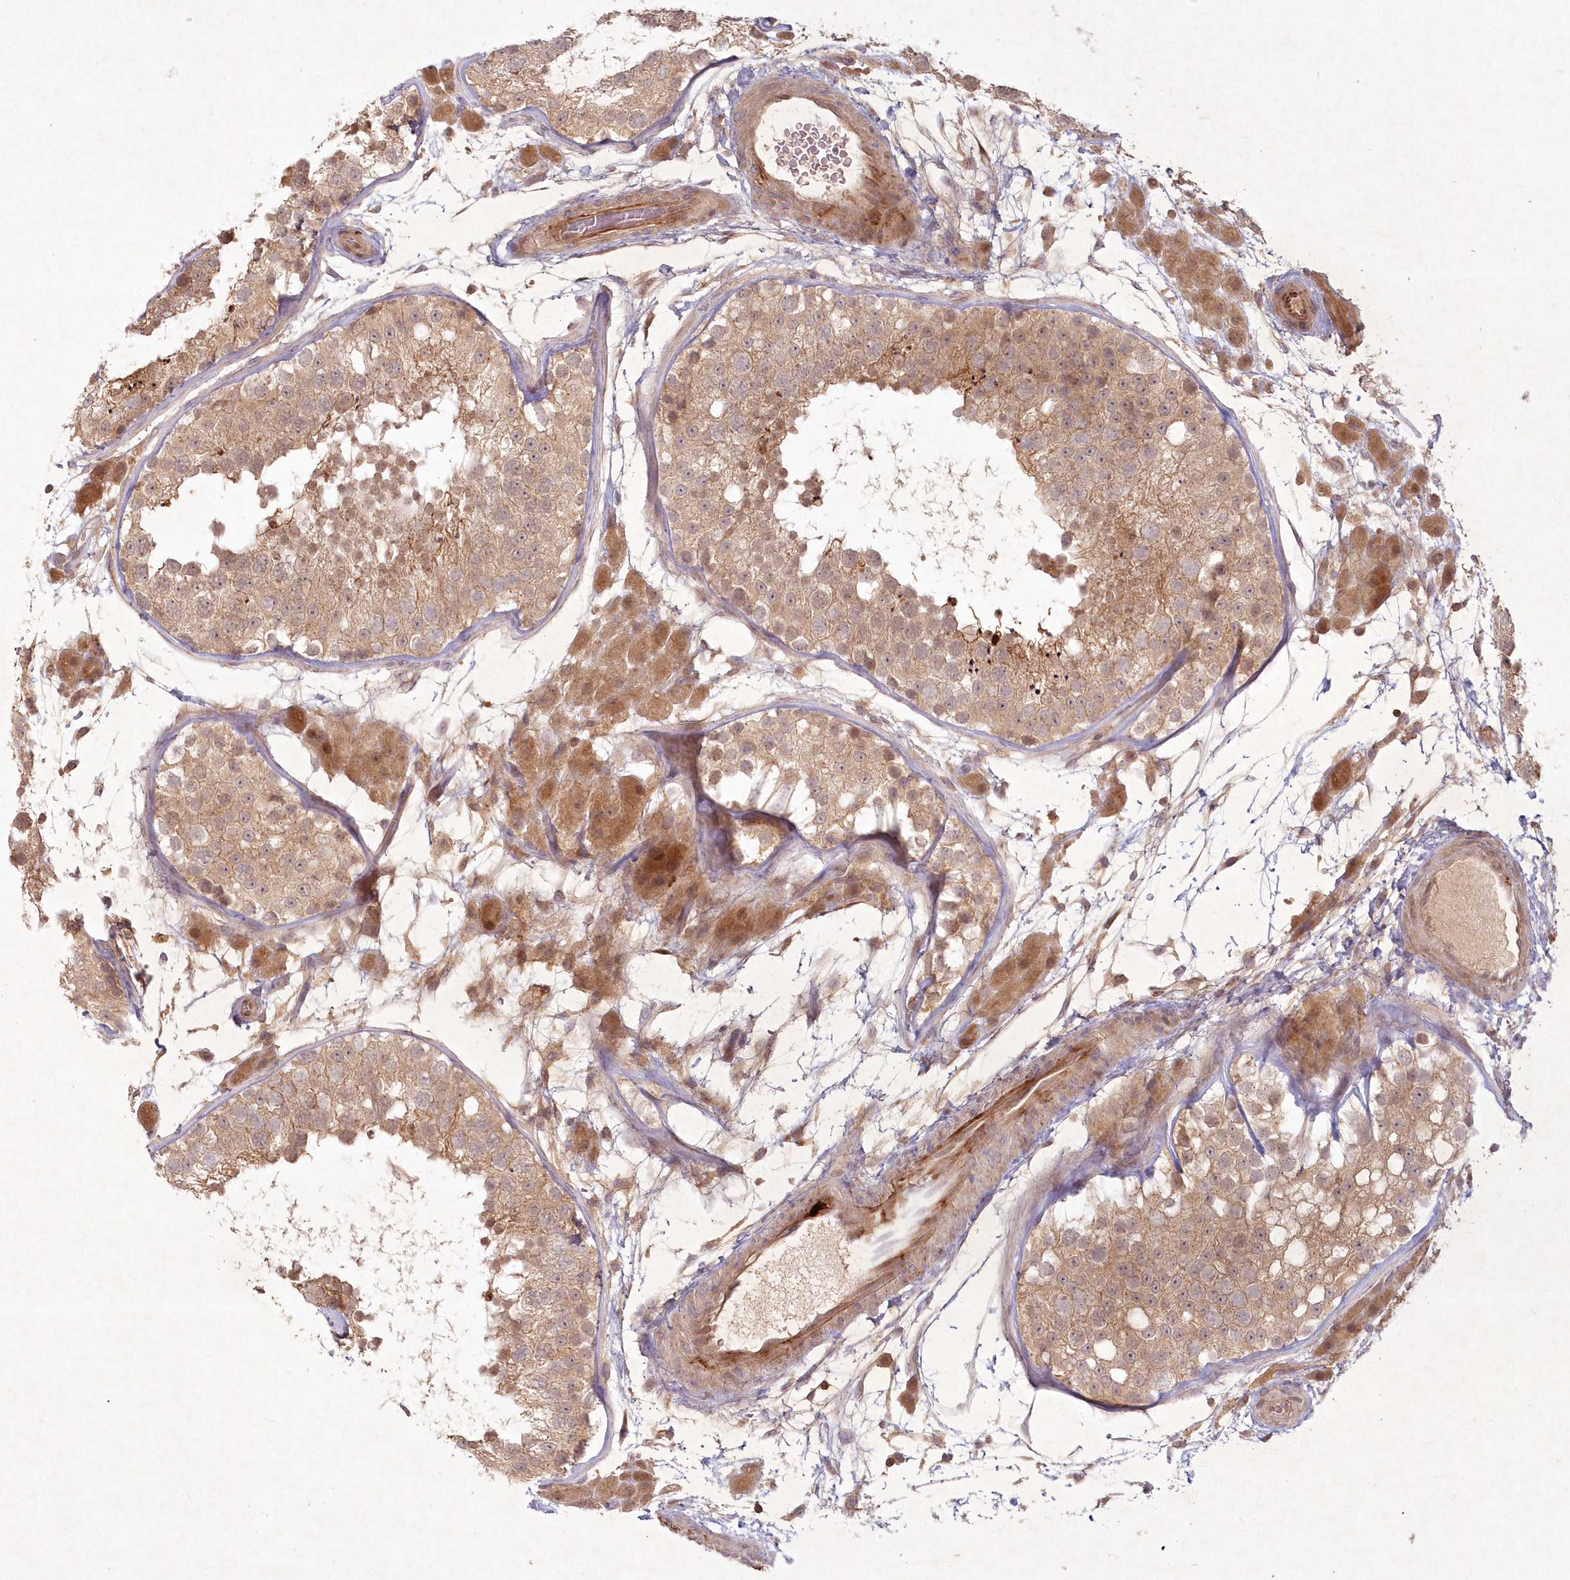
{"staining": {"intensity": "moderate", "quantity": ">75%", "location": "cytoplasmic/membranous"}, "tissue": "testis", "cell_type": "Cells in seminiferous ducts", "image_type": "normal", "snomed": [{"axis": "morphology", "description": "Normal tissue, NOS"}, {"axis": "topography", "description": "Testis"}], "caption": "This micrograph demonstrates IHC staining of unremarkable testis, with medium moderate cytoplasmic/membranous expression in about >75% of cells in seminiferous ducts.", "gene": "TOGARAM2", "patient": {"sex": "male", "age": 26}}